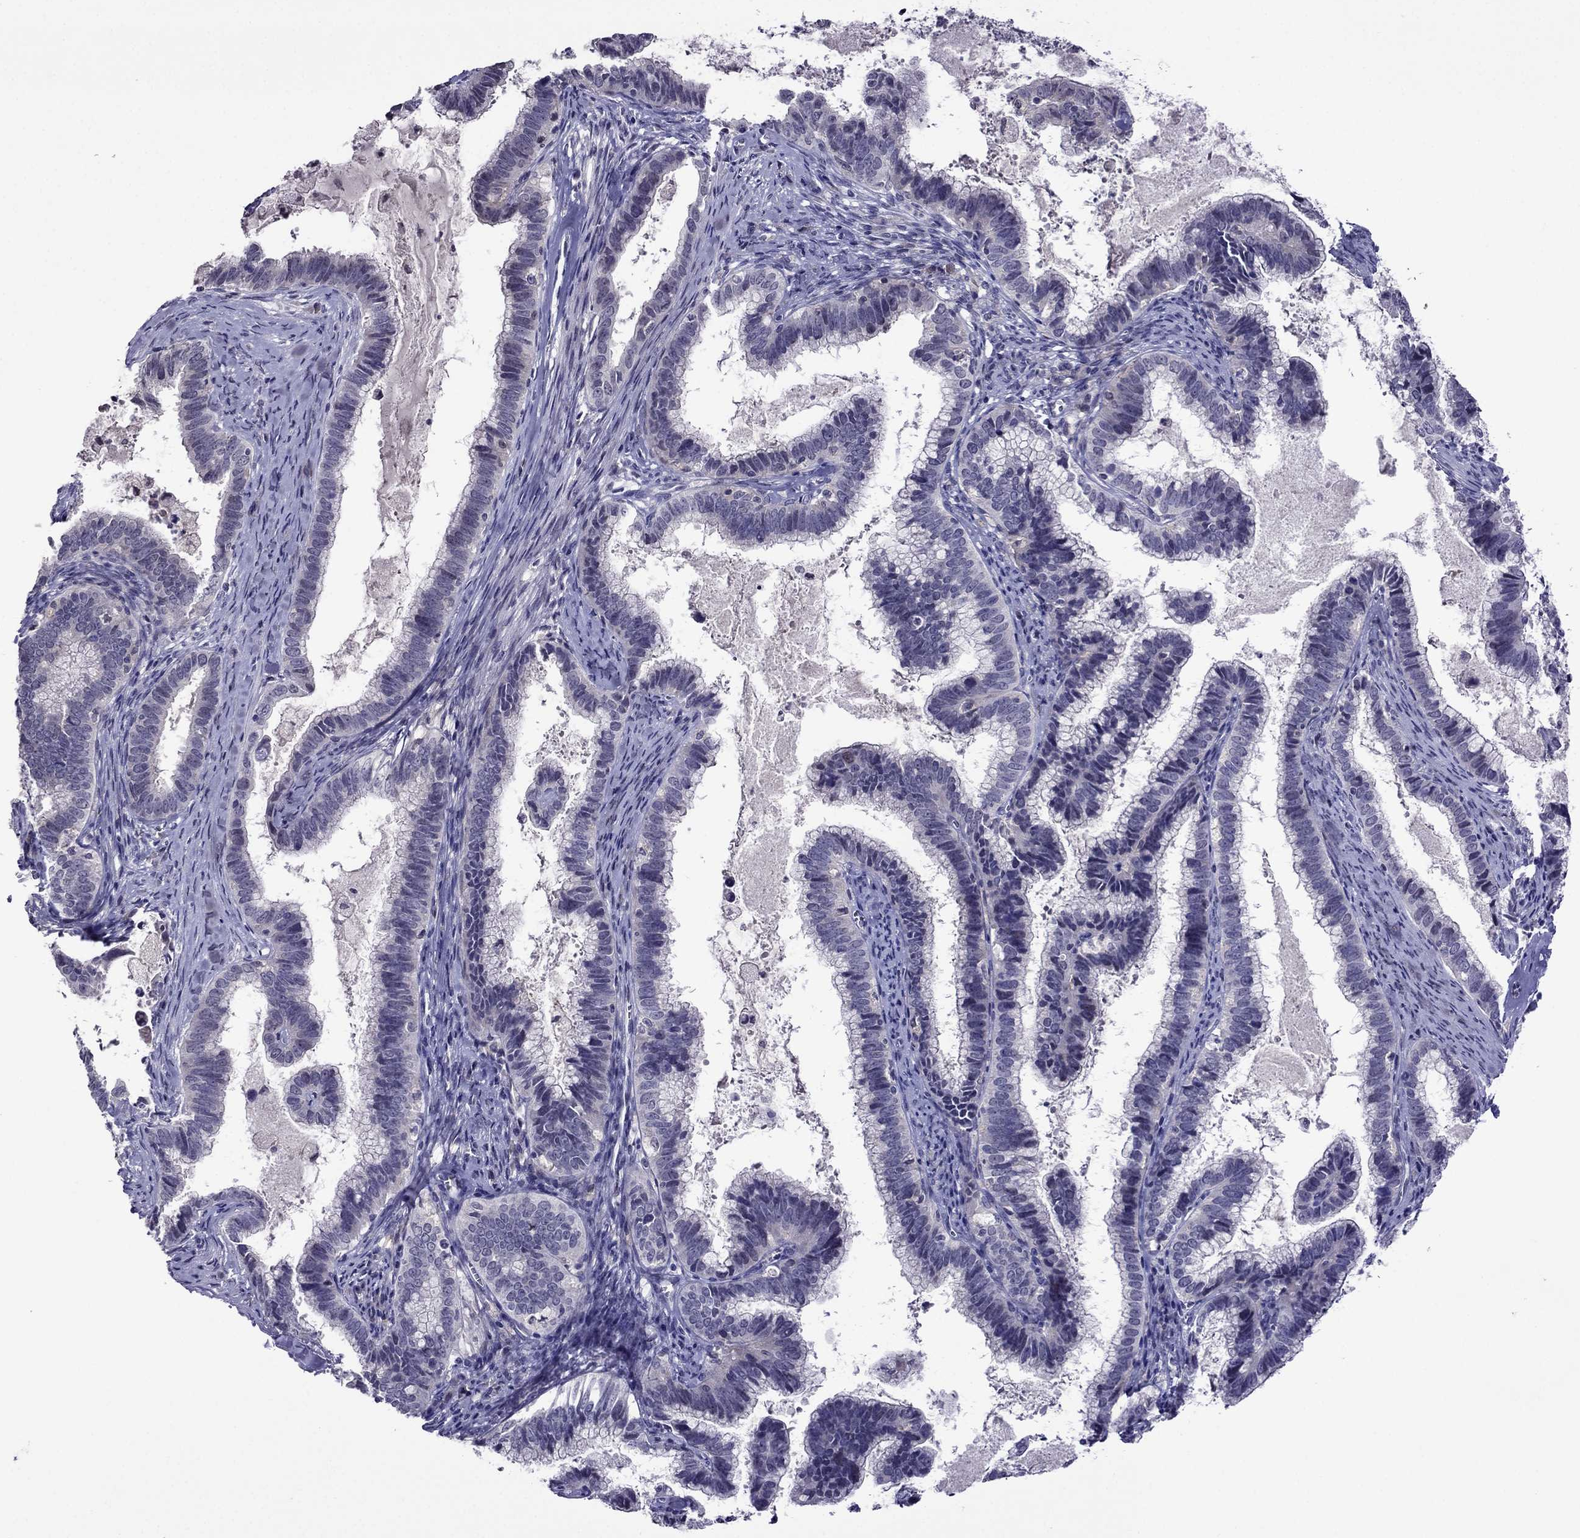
{"staining": {"intensity": "negative", "quantity": "none", "location": "none"}, "tissue": "cervical cancer", "cell_type": "Tumor cells", "image_type": "cancer", "snomed": [{"axis": "morphology", "description": "Adenocarcinoma, NOS"}, {"axis": "topography", "description": "Cervix"}], "caption": "This photomicrograph is of cervical cancer (adenocarcinoma) stained with immunohistochemistry (IHC) to label a protein in brown with the nuclei are counter-stained blue. There is no staining in tumor cells.", "gene": "SPTBN4", "patient": {"sex": "female", "age": 61}}